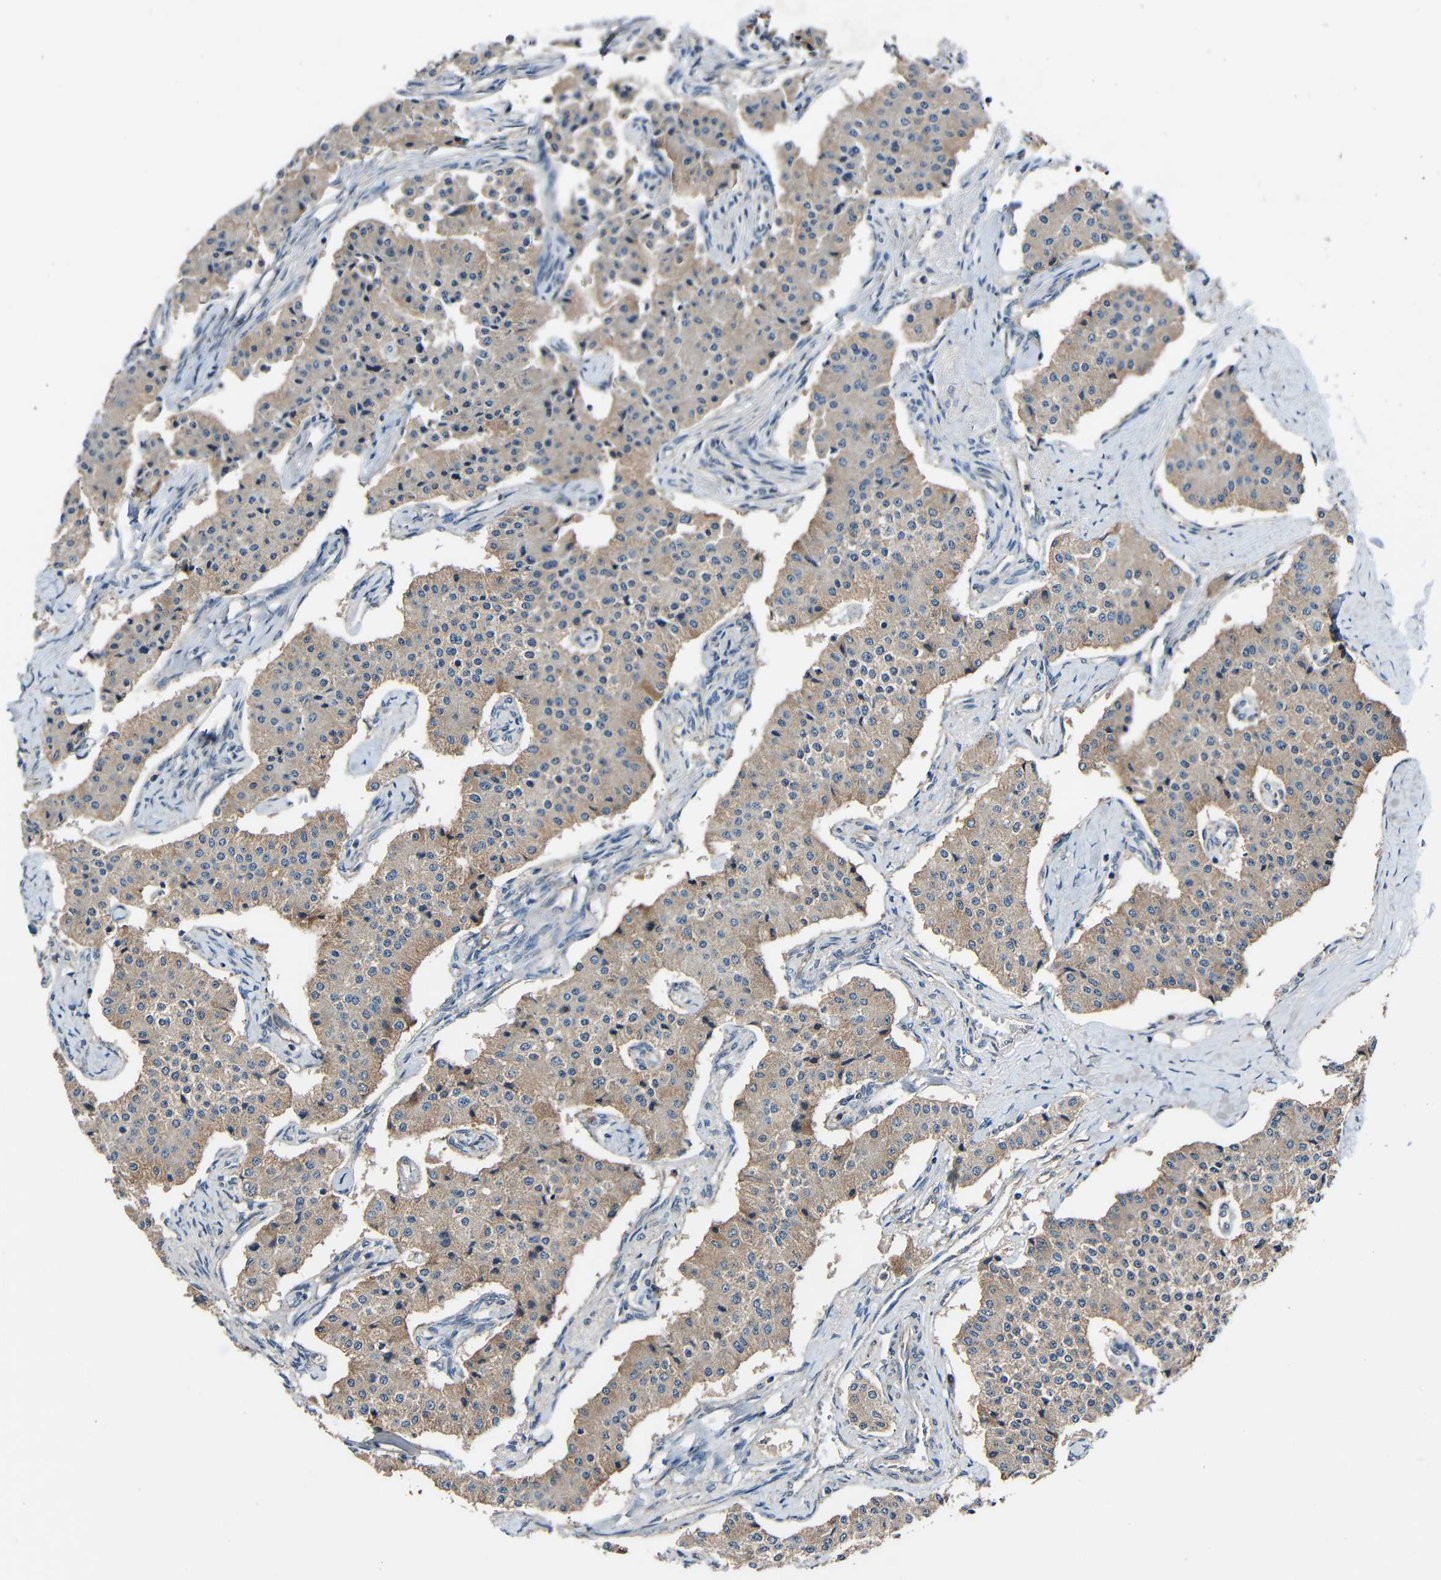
{"staining": {"intensity": "weak", "quantity": ">75%", "location": "cytoplasmic/membranous"}, "tissue": "carcinoid", "cell_type": "Tumor cells", "image_type": "cancer", "snomed": [{"axis": "morphology", "description": "Carcinoid, malignant, NOS"}, {"axis": "topography", "description": "Colon"}], "caption": "A high-resolution histopathology image shows immunohistochemistry staining of carcinoid, which reveals weak cytoplasmic/membranous expression in about >75% of tumor cells.", "gene": "CHST9", "patient": {"sex": "female", "age": 52}}